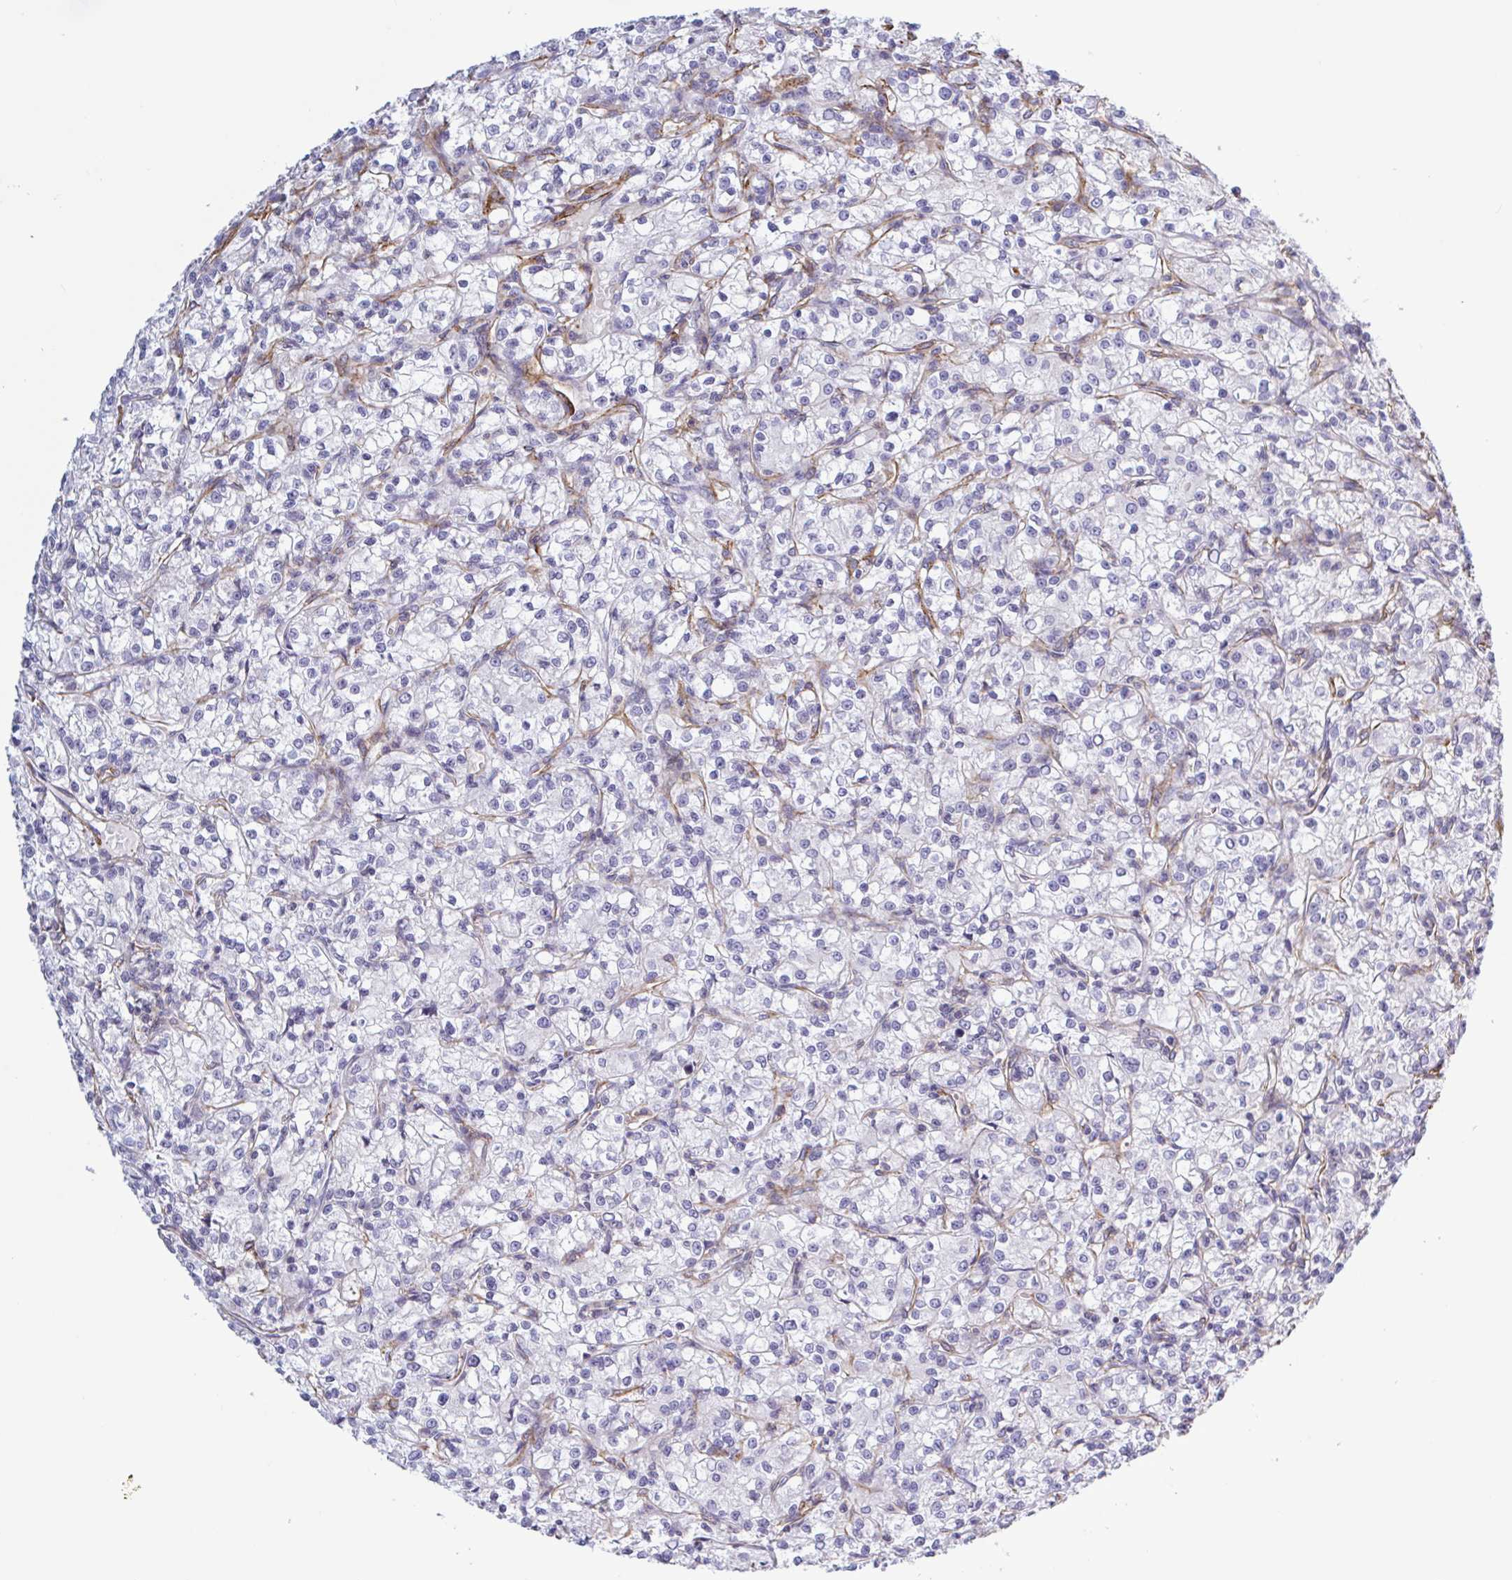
{"staining": {"intensity": "negative", "quantity": "none", "location": "none"}, "tissue": "renal cancer", "cell_type": "Tumor cells", "image_type": "cancer", "snomed": [{"axis": "morphology", "description": "Adenocarcinoma, NOS"}, {"axis": "topography", "description": "Kidney"}], "caption": "Protein analysis of renal adenocarcinoma exhibits no significant positivity in tumor cells. (DAB (3,3'-diaminobenzidine) immunohistochemistry (IHC) visualized using brightfield microscopy, high magnification).", "gene": "SHISA7", "patient": {"sex": "female", "age": 59}}